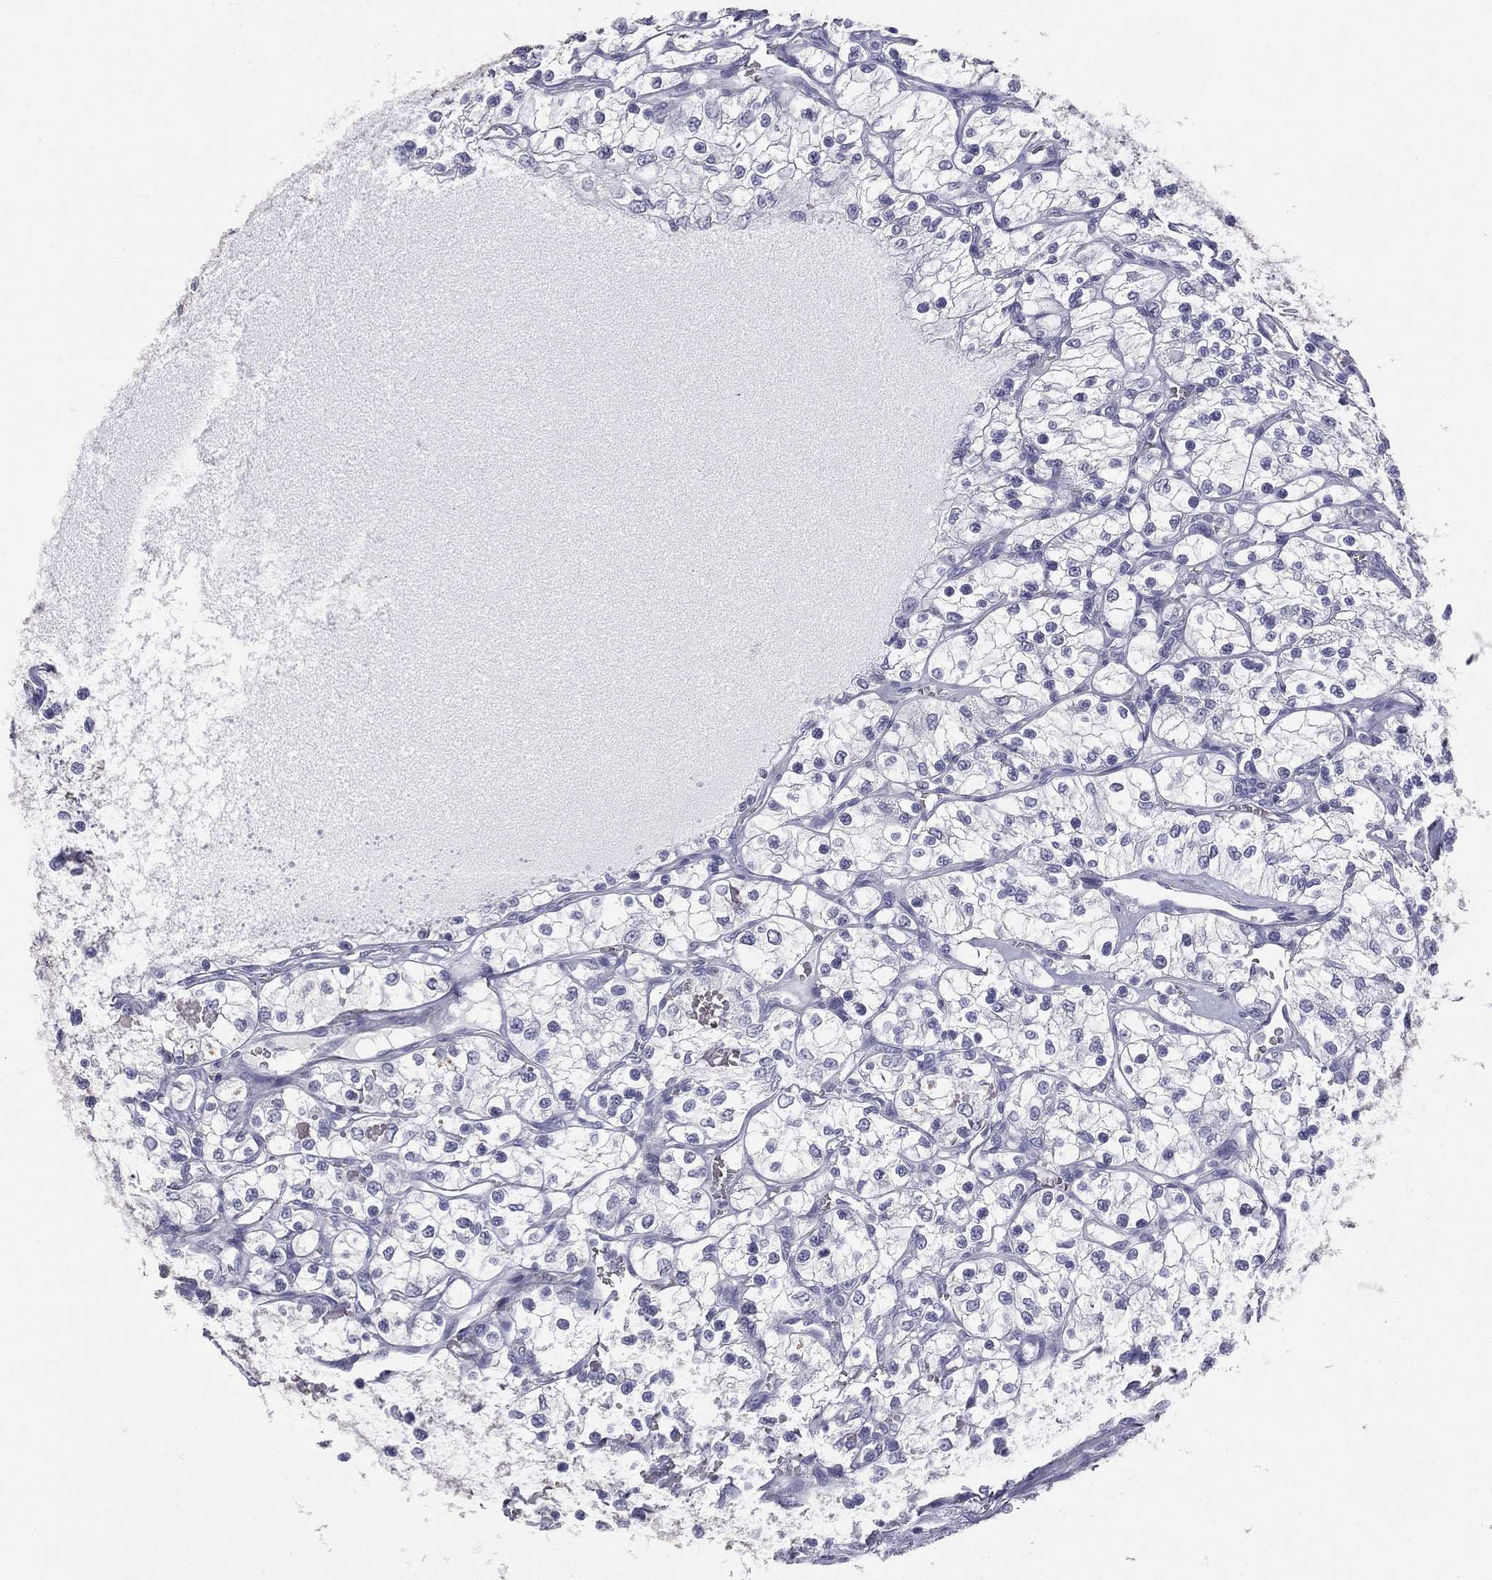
{"staining": {"intensity": "negative", "quantity": "none", "location": "none"}, "tissue": "renal cancer", "cell_type": "Tumor cells", "image_type": "cancer", "snomed": [{"axis": "morphology", "description": "Adenocarcinoma, NOS"}, {"axis": "topography", "description": "Kidney"}], "caption": "Tumor cells show no significant protein positivity in renal adenocarcinoma.", "gene": "ESX1", "patient": {"sex": "female", "age": 69}}